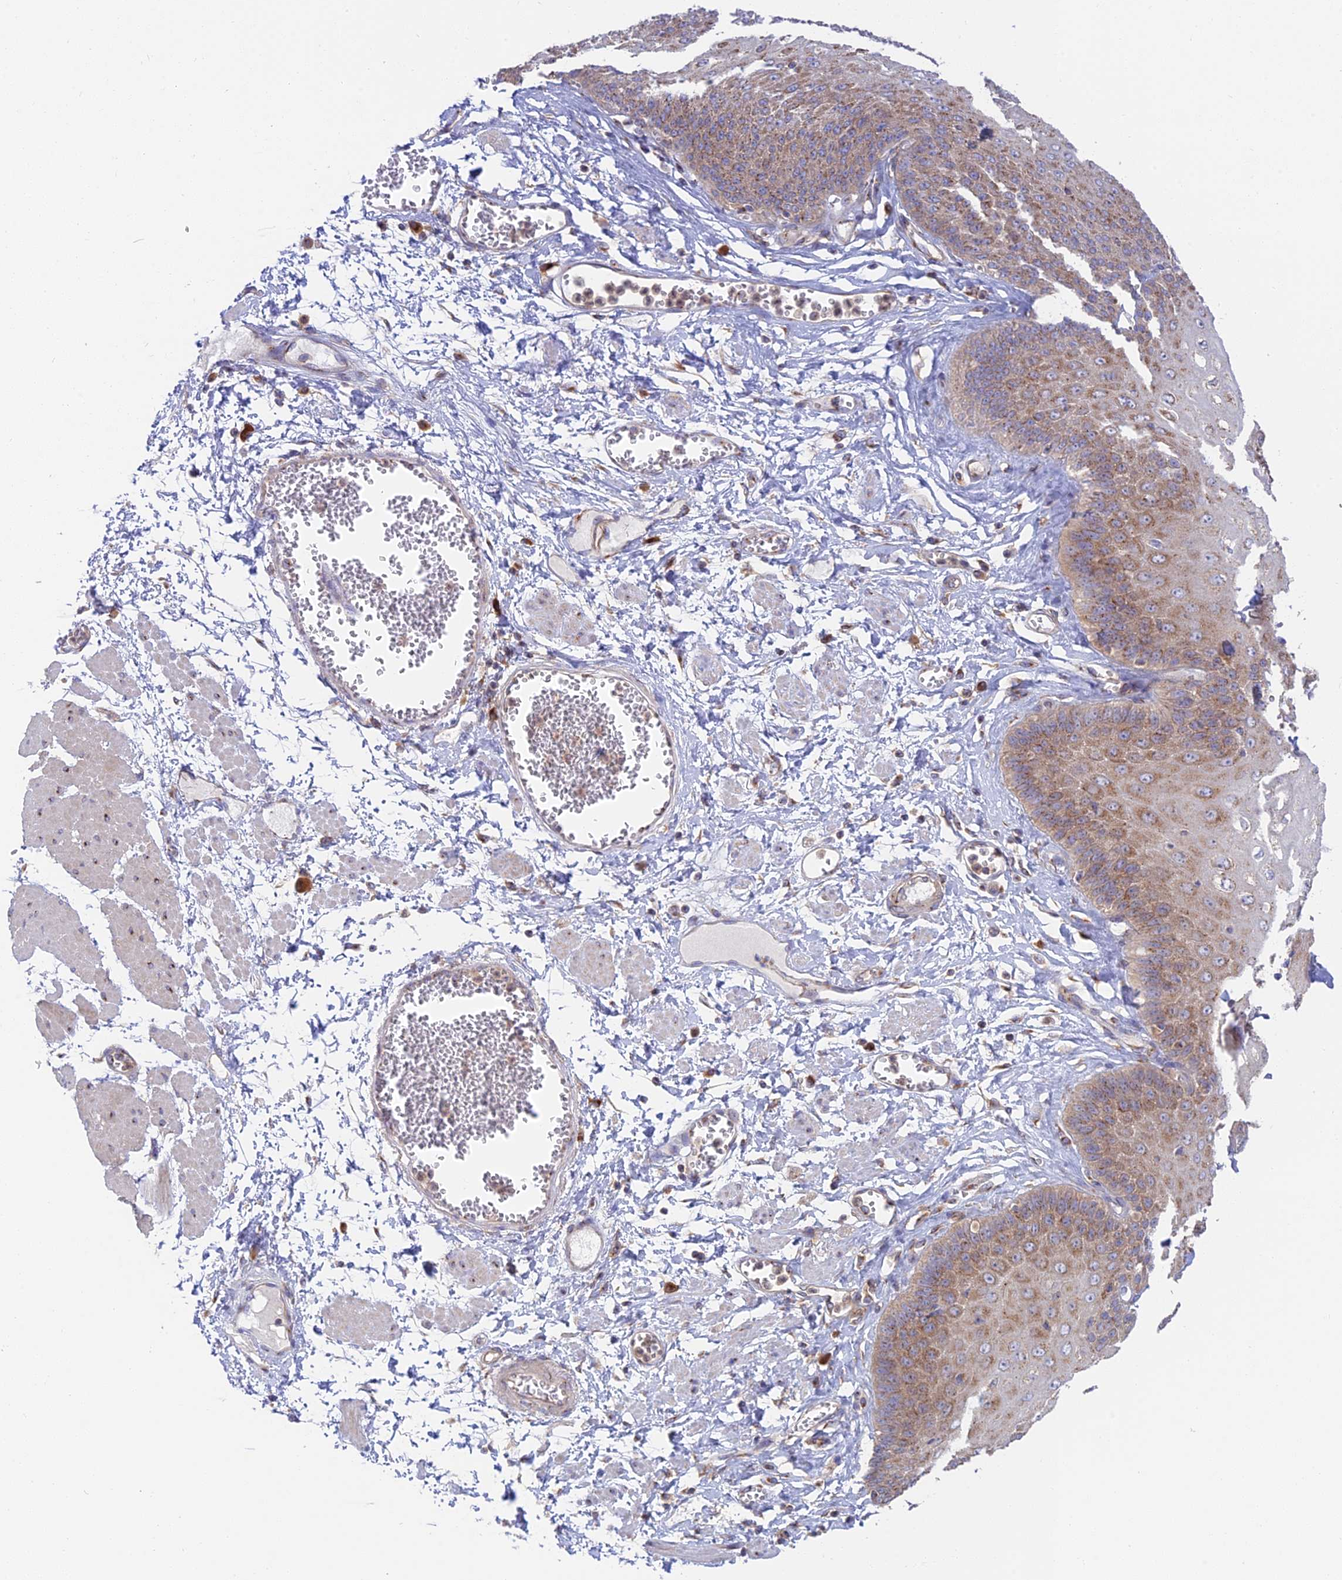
{"staining": {"intensity": "strong", "quantity": ">75%", "location": "cytoplasmic/membranous"}, "tissue": "esophagus", "cell_type": "Squamous epithelial cells", "image_type": "normal", "snomed": [{"axis": "morphology", "description": "Normal tissue, NOS"}, {"axis": "topography", "description": "Esophagus"}], "caption": "Immunohistochemistry (IHC) image of benign human esophagus stained for a protein (brown), which displays high levels of strong cytoplasmic/membranous expression in approximately >75% of squamous epithelial cells.", "gene": "GOLGA3", "patient": {"sex": "male", "age": 60}}